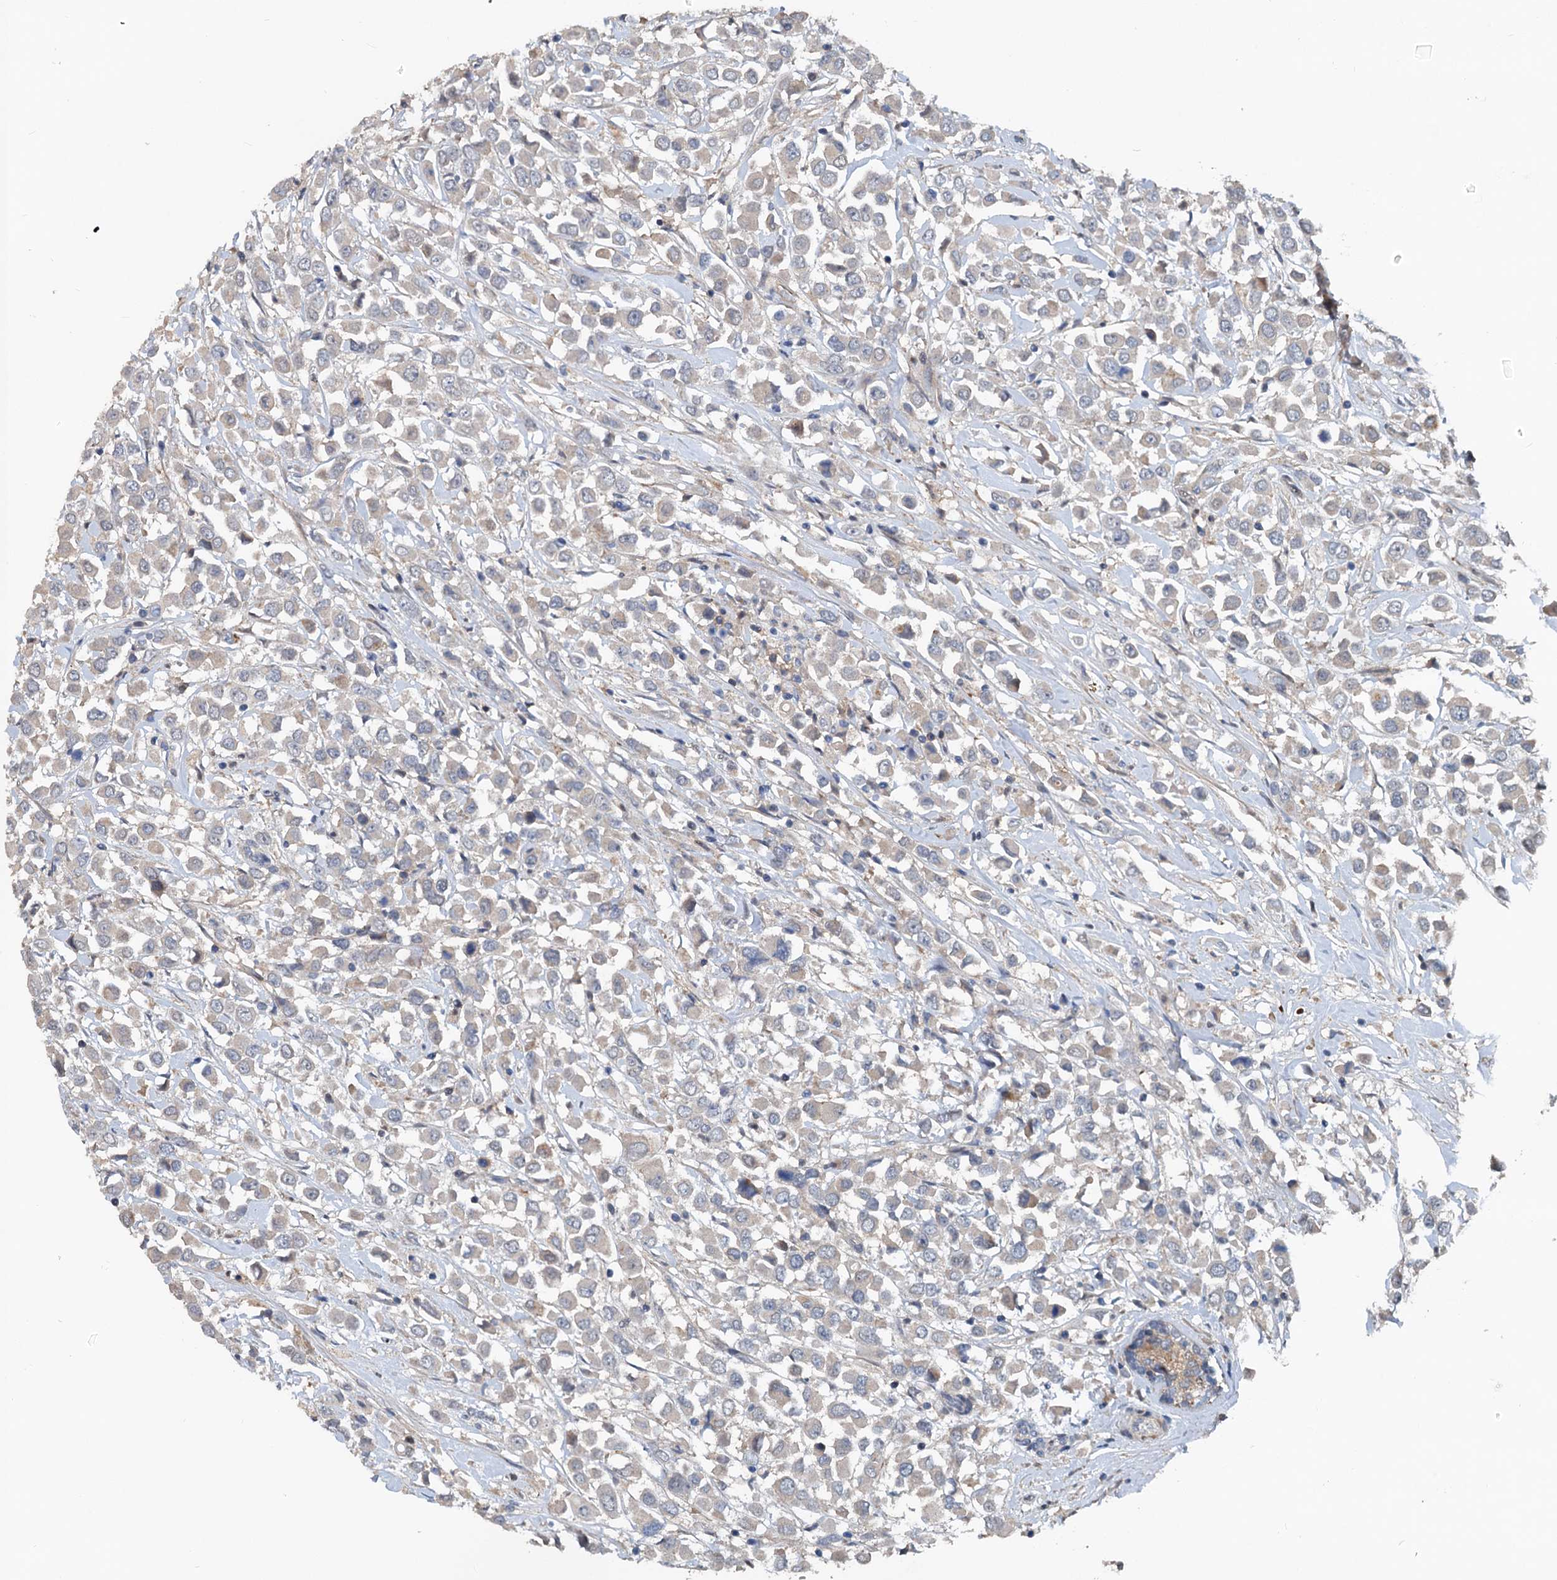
{"staining": {"intensity": "weak", "quantity": "<25%", "location": "cytoplasmic/membranous"}, "tissue": "breast cancer", "cell_type": "Tumor cells", "image_type": "cancer", "snomed": [{"axis": "morphology", "description": "Duct carcinoma"}, {"axis": "topography", "description": "Breast"}], "caption": "A histopathology image of breast cancer stained for a protein reveals no brown staining in tumor cells. (Immunohistochemistry, brightfield microscopy, high magnification).", "gene": "TEDC1", "patient": {"sex": "female", "age": 61}}